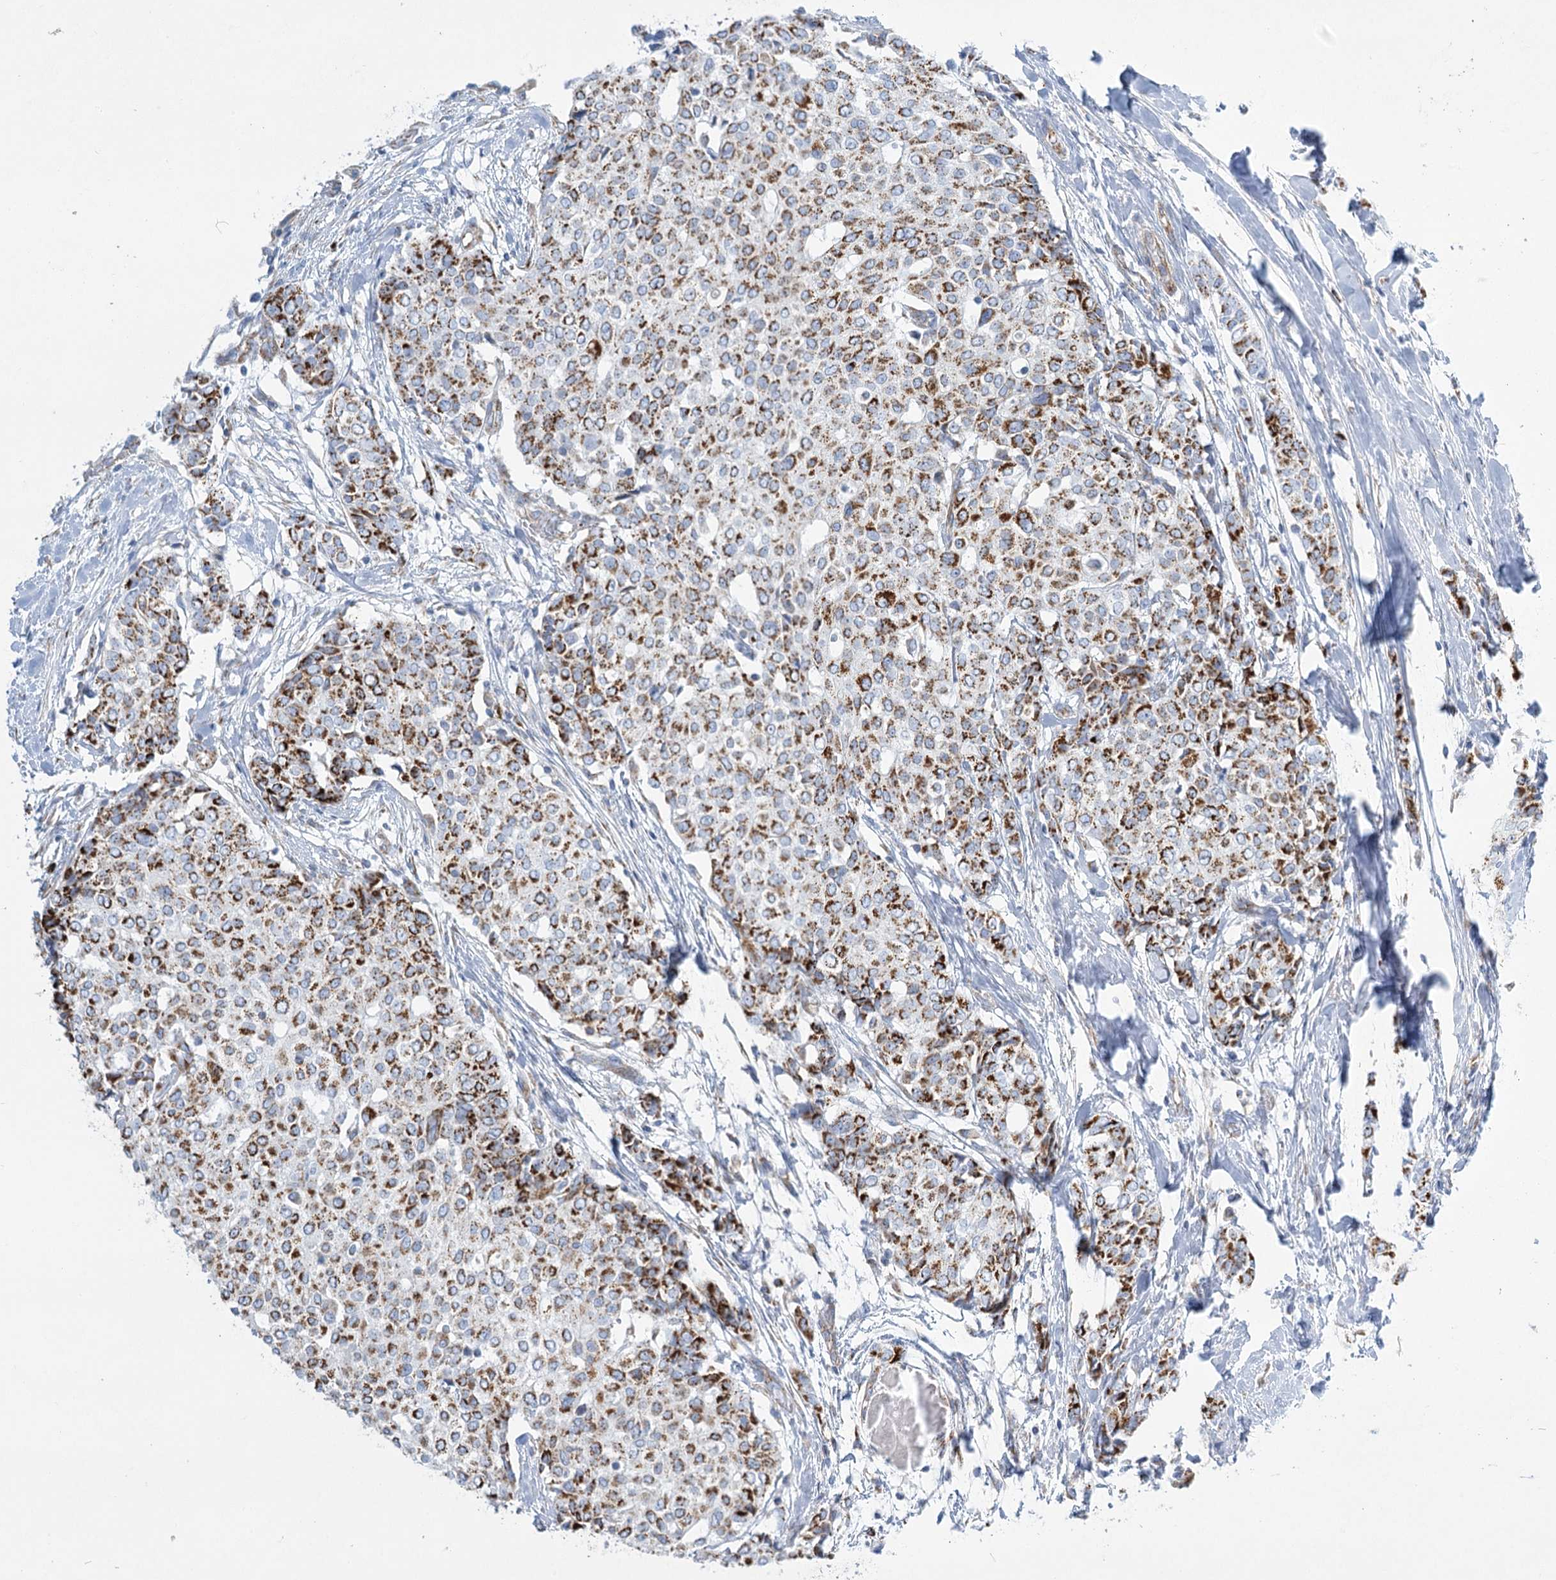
{"staining": {"intensity": "strong", "quantity": ">75%", "location": "cytoplasmic/membranous"}, "tissue": "breast cancer", "cell_type": "Tumor cells", "image_type": "cancer", "snomed": [{"axis": "morphology", "description": "Lobular carcinoma"}, {"axis": "topography", "description": "Breast"}], "caption": "Tumor cells exhibit high levels of strong cytoplasmic/membranous staining in about >75% of cells in human breast cancer (lobular carcinoma). (DAB IHC with brightfield microscopy, high magnification).", "gene": "DHTKD1", "patient": {"sex": "female", "age": 51}}